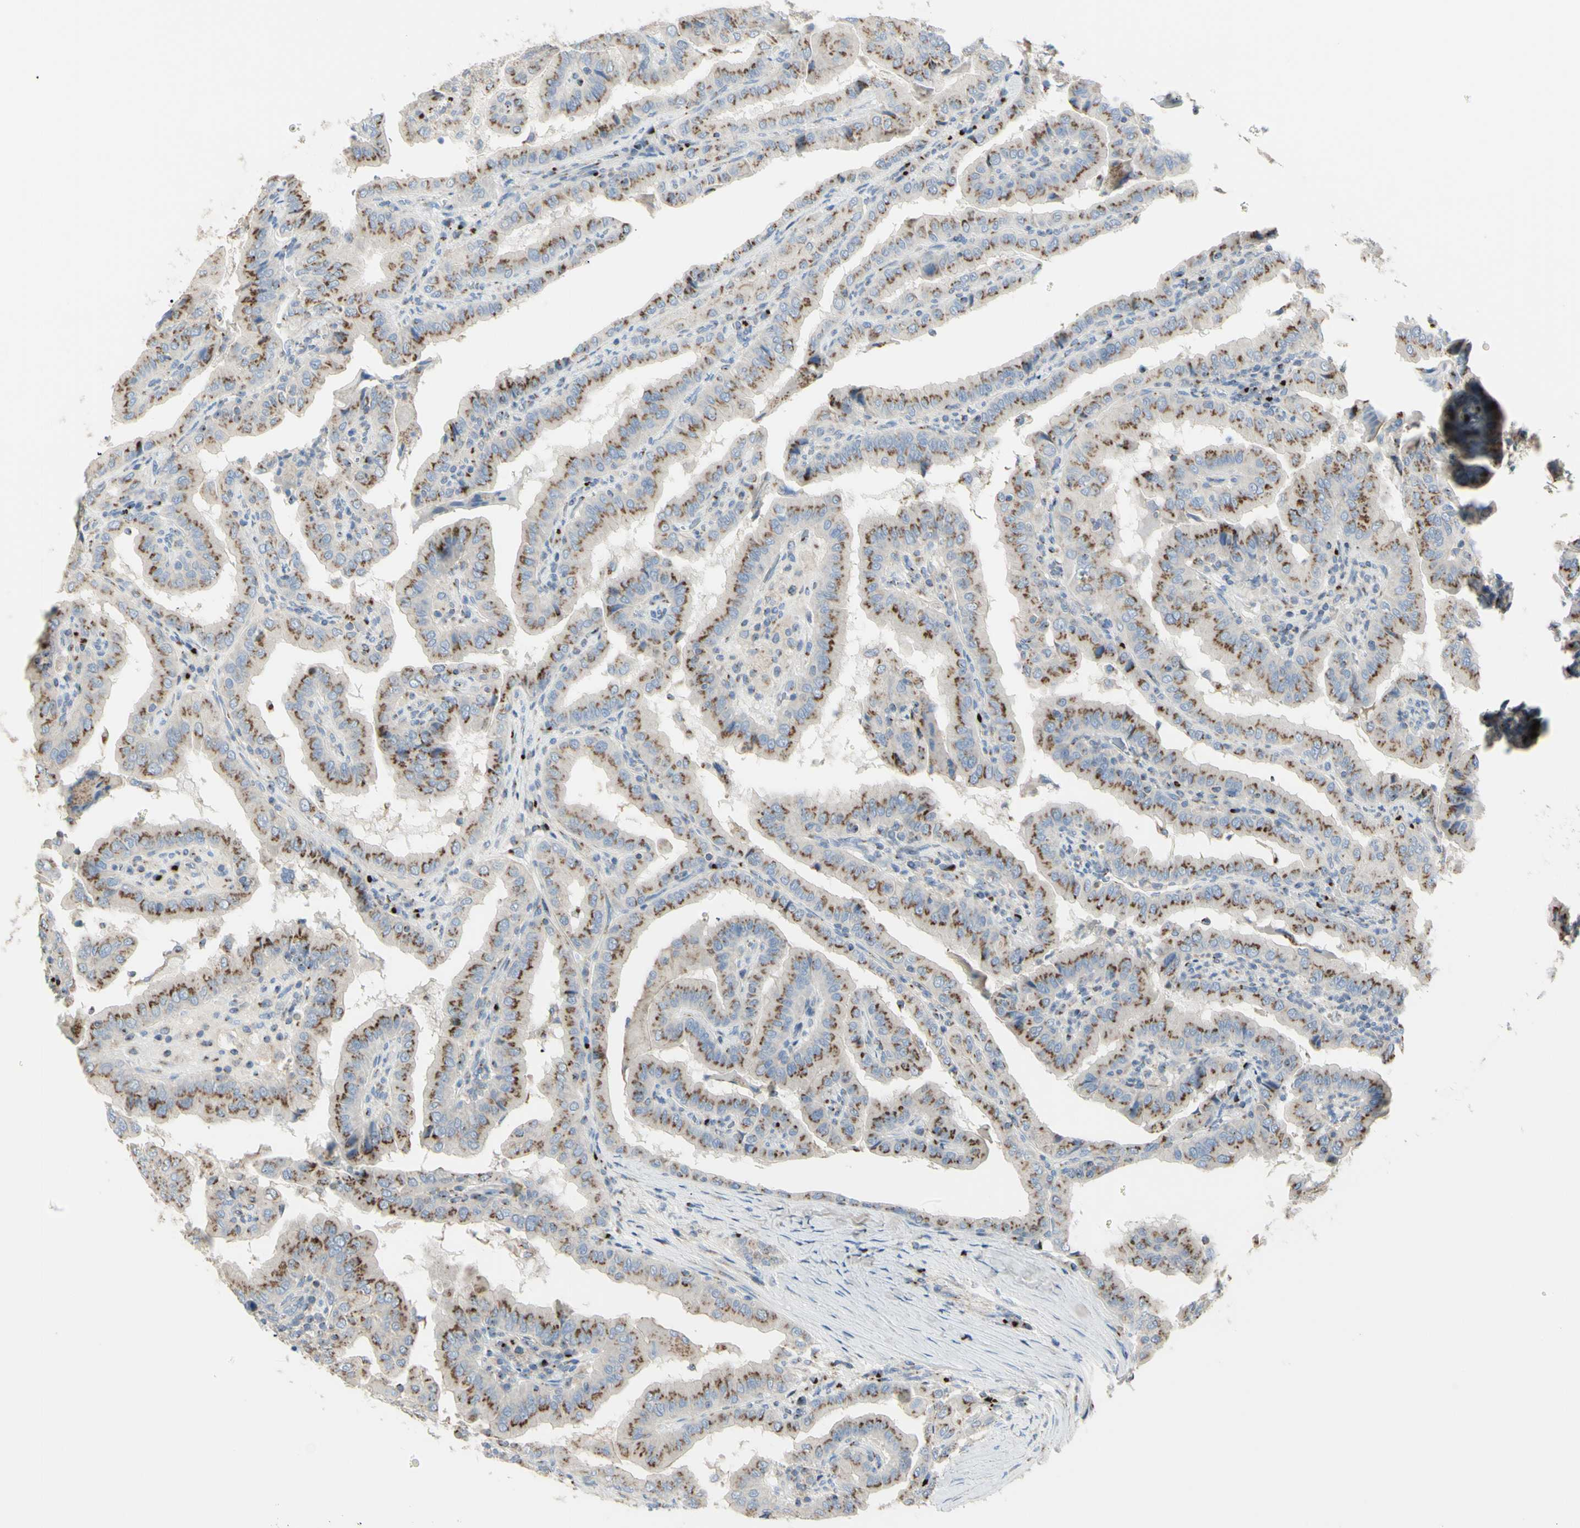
{"staining": {"intensity": "moderate", "quantity": ">75%", "location": "cytoplasmic/membranous"}, "tissue": "thyroid cancer", "cell_type": "Tumor cells", "image_type": "cancer", "snomed": [{"axis": "morphology", "description": "Papillary adenocarcinoma, NOS"}, {"axis": "topography", "description": "Thyroid gland"}], "caption": "Thyroid papillary adenocarcinoma tissue reveals moderate cytoplasmic/membranous expression in approximately >75% of tumor cells, visualized by immunohistochemistry. The staining was performed using DAB, with brown indicating positive protein expression. Nuclei are stained blue with hematoxylin.", "gene": "B4GALT3", "patient": {"sex": "male", "age": 33}}